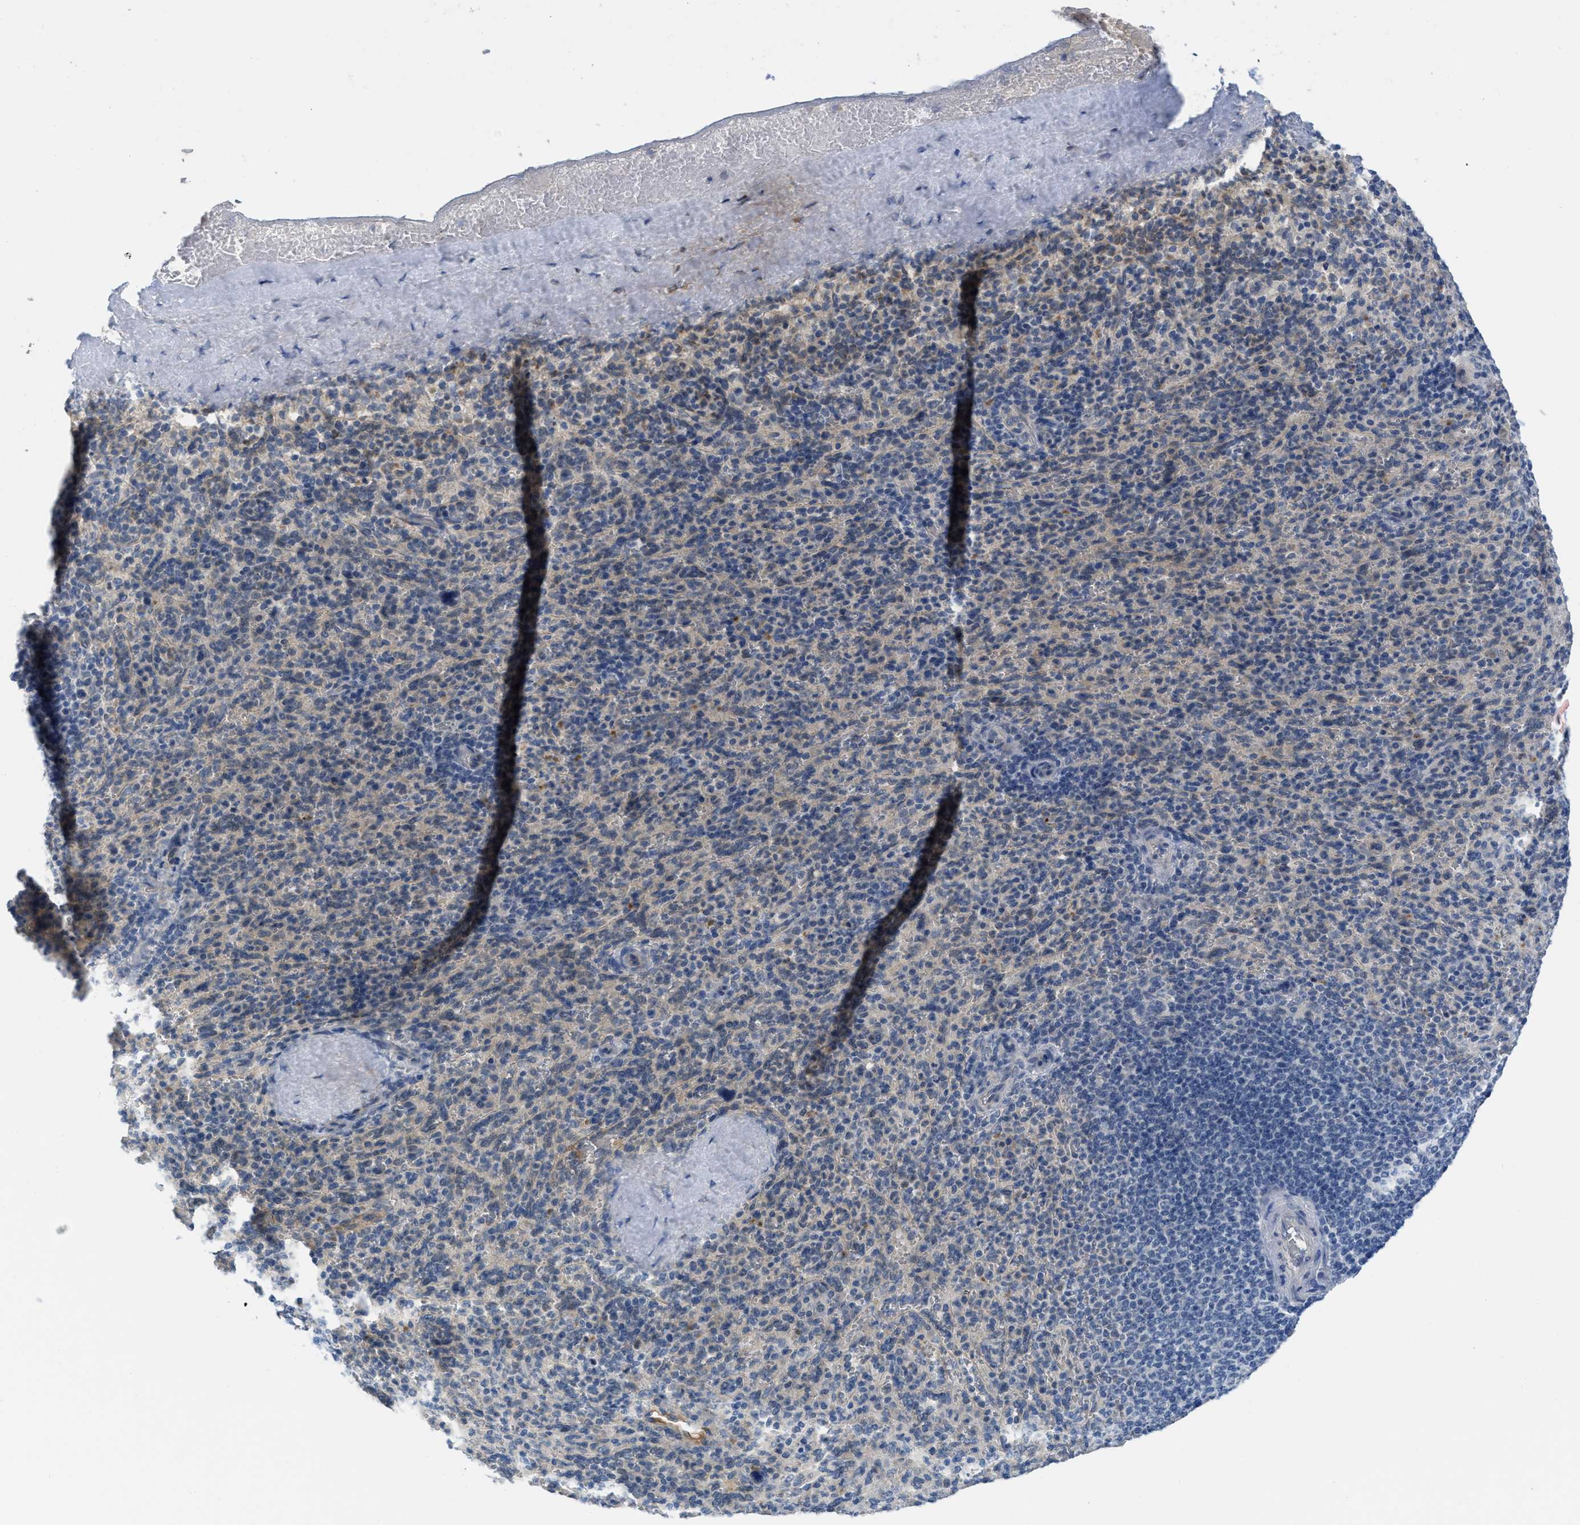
{"staining": {"intensity": "weak", "quantity": "<25%", "location": "cytoplasmic/membranous"}, "tissue": "spleen", "cell_type": "Cells in red pulp", "image_type": "normal", "snomed": [{"axis": "morphology", "description": "Normal tissue, NOS"}, {"axis": "topography", "description": "Spleen"}], "caption": "Protein analysis of unremarkable spleen shows no significant staining in cells in red pulp. (Immunohistochemistry (ihc), brightfield microscopy, high magnification).", "gene": "TNFAIP1", "patient": {"sex": "male", "age": 36}}